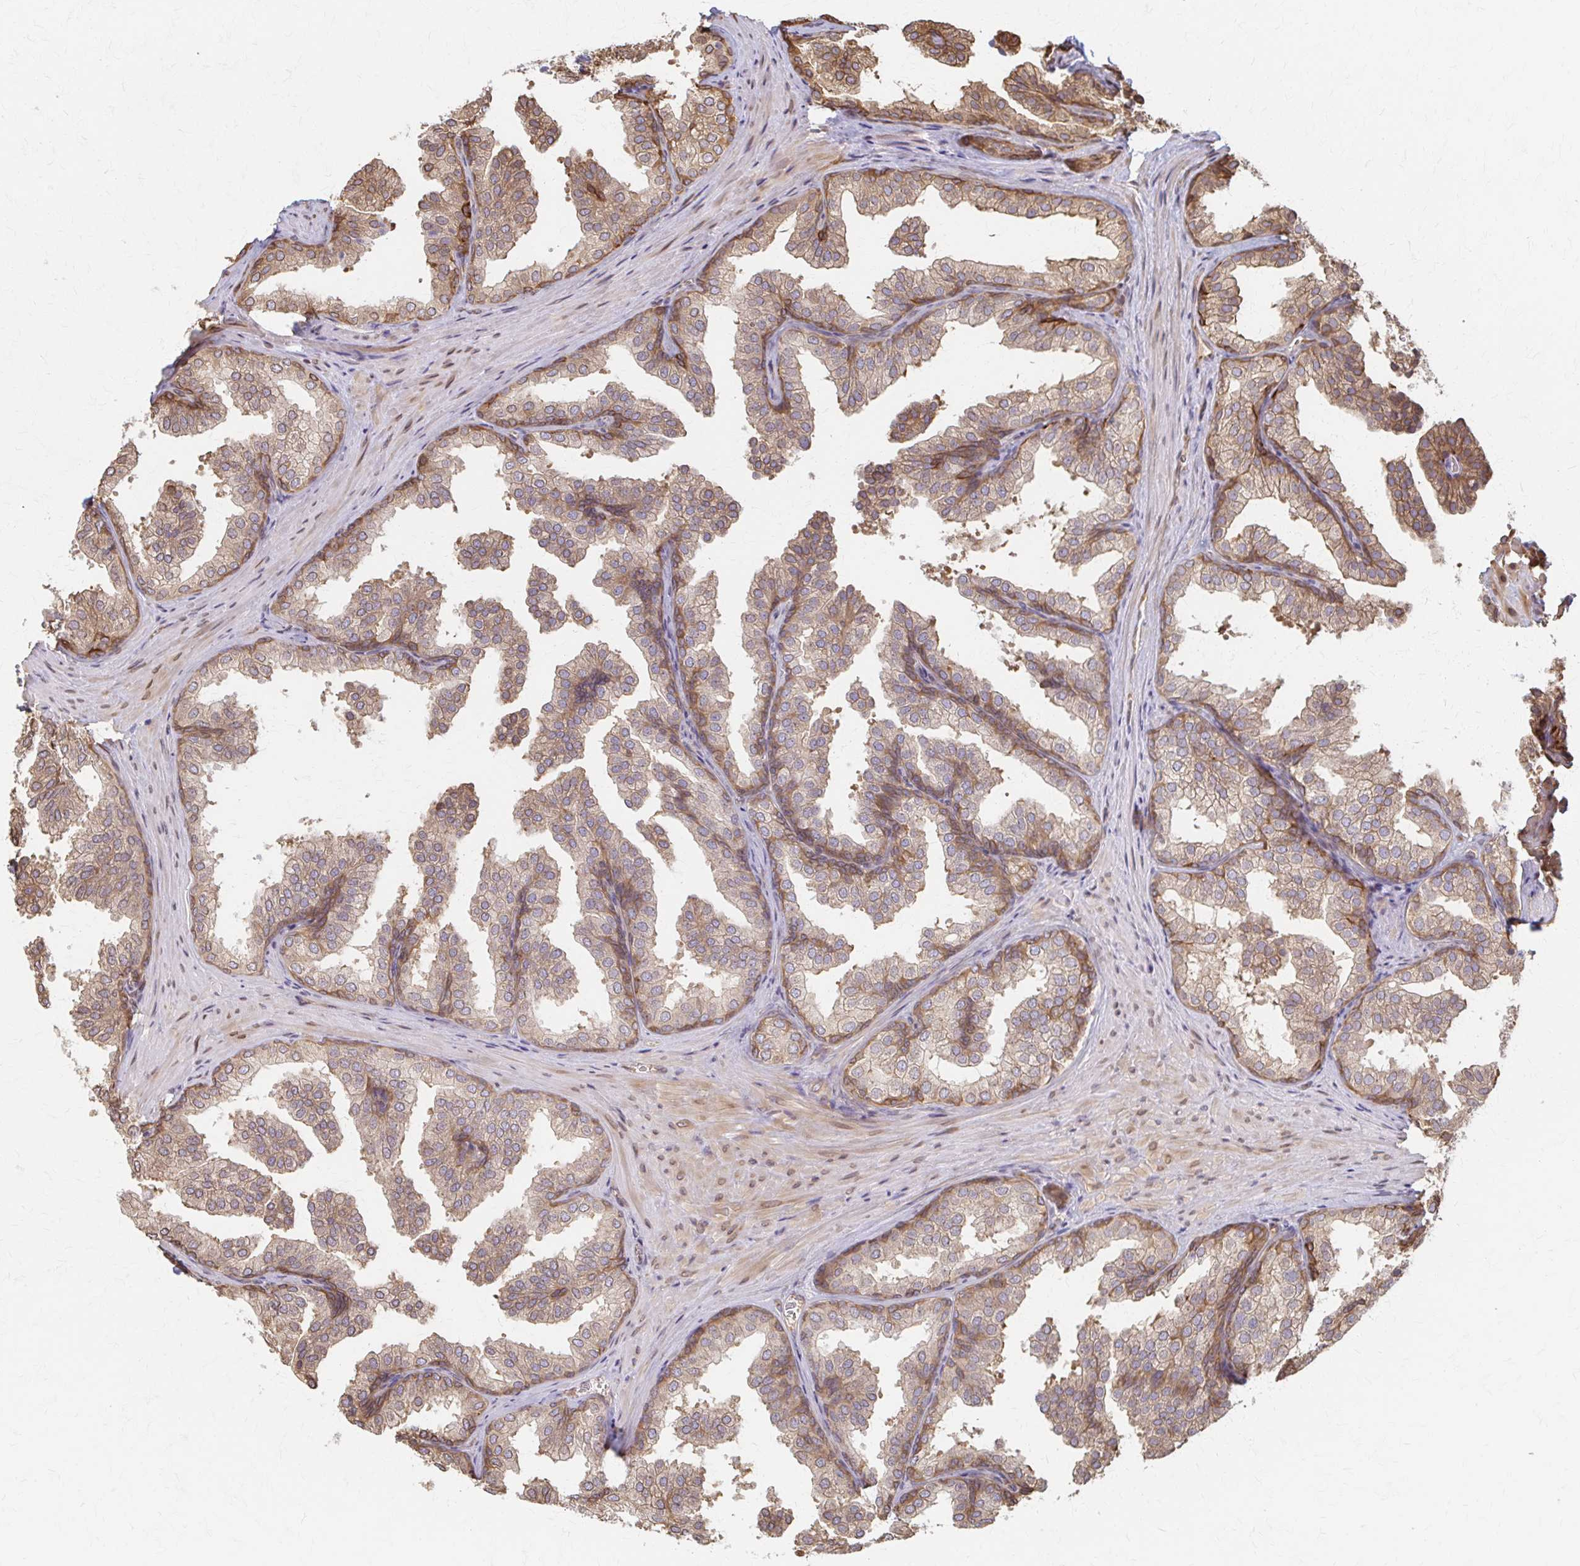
{"staining": {"intensity": "moderate", "quantity": ">75%", "location": "cytoplasmic/membranous"}, "tissue": "prostate", "cell_type": "Glandular cells", "image_type": "normal", "snomed": [{"axis": "morphology", "description": "Normal tissue, NOS"}, {"axis": "topography", "description": "Prostate"}], "caption": "Glandular cells show medium levels of moderate cytoplasmic/membranous positivity in about >75% of cells in normal prostate. Nuclei are stained in blue.", "gene": "ARHGAP35", "patient": {"sex": "male", "age": 37}}